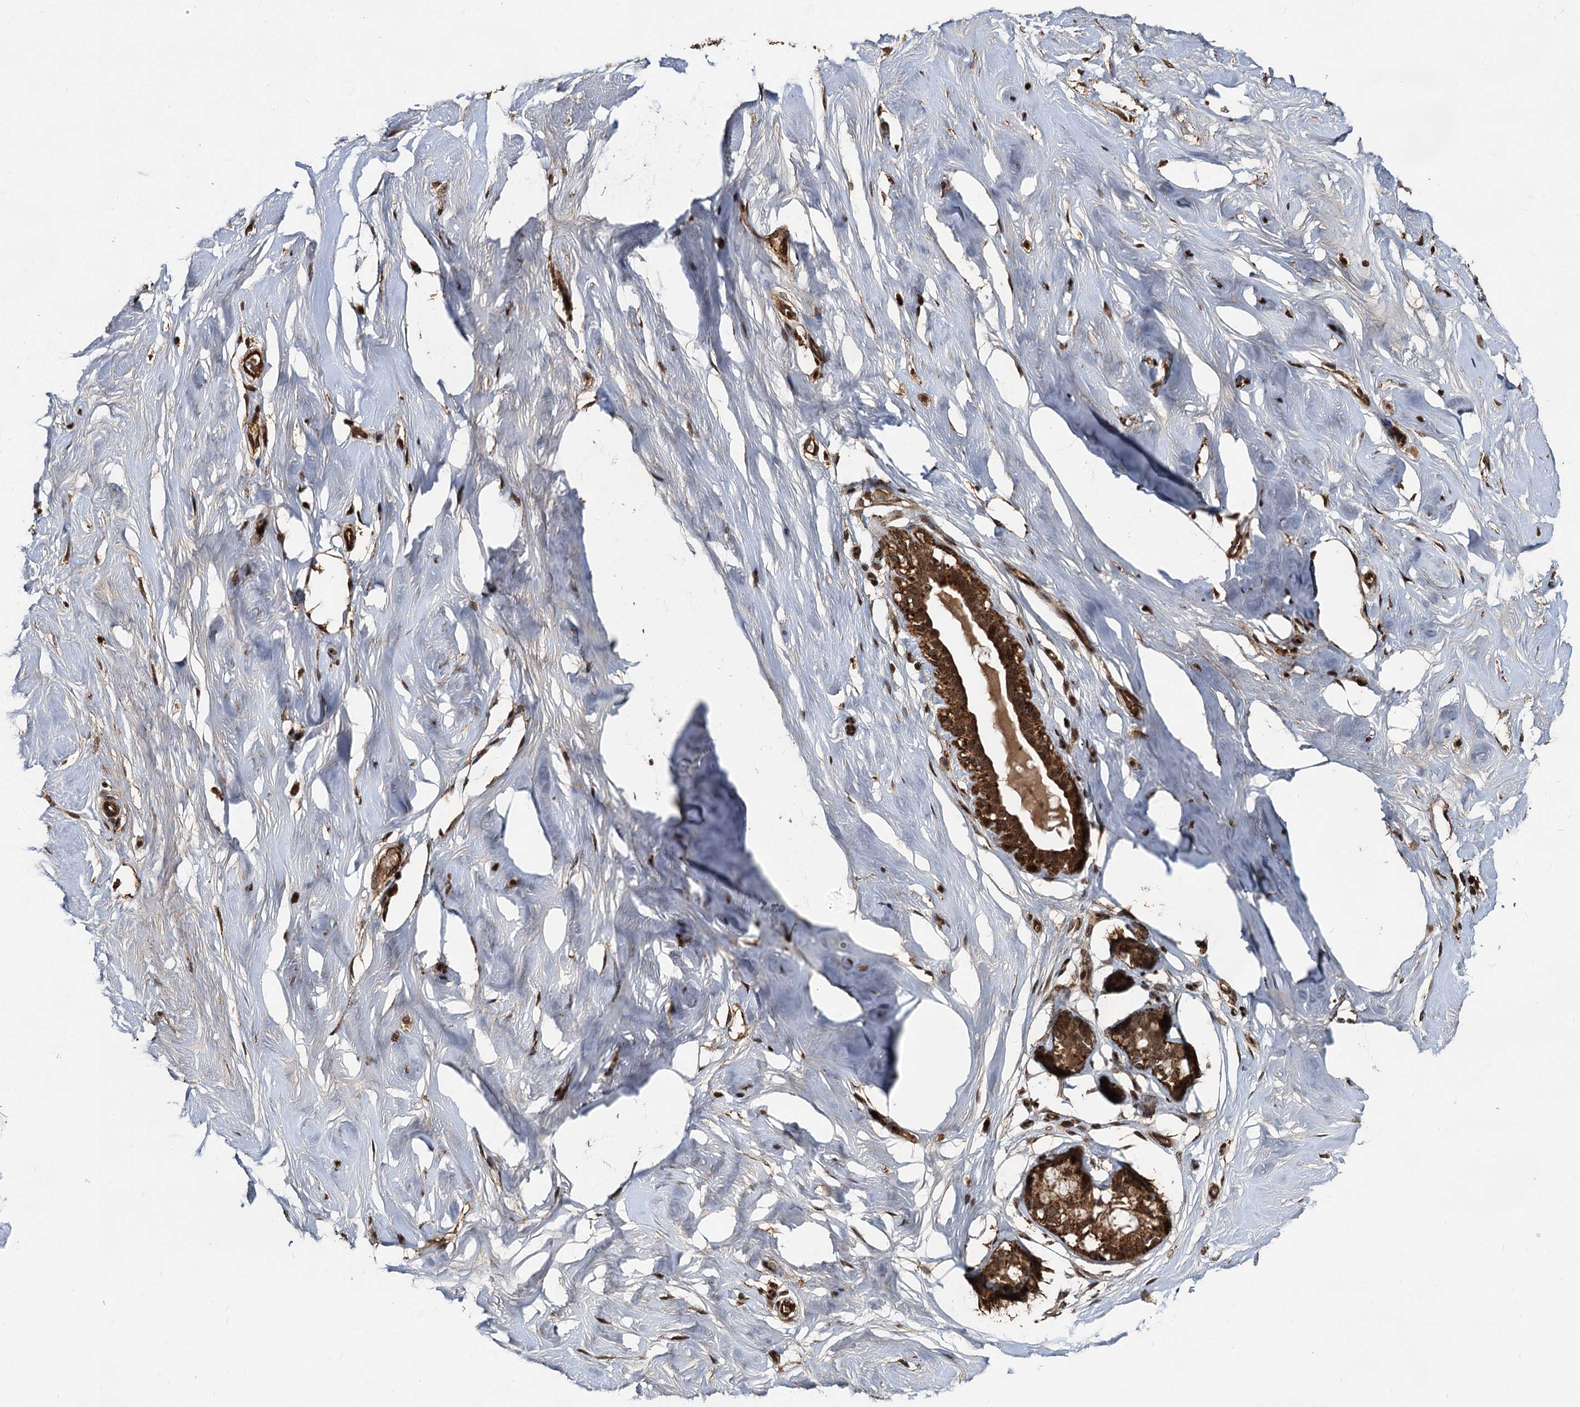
{"staining": {"intensity": "moderate", "quantity": ">75%", "location": "nuclear"}, "tissue": "breast", "cell_type": "Adipocytes", "image_type": "normal", "snomed": [{"axis": "morphology", "description": "Normal tissue, NOS"}, {"axis": "morphology", "description": "Adenoma, NOS"}, {"axis": "topography", "description": "Breast"}], "caption": "IHC (DAB) staining of unremarkable human breast shows moderate nuclear protein expression in about >75% of adipocytes.", "gene": "CEP192", "patient": {"sex": "female", "age": 23}}